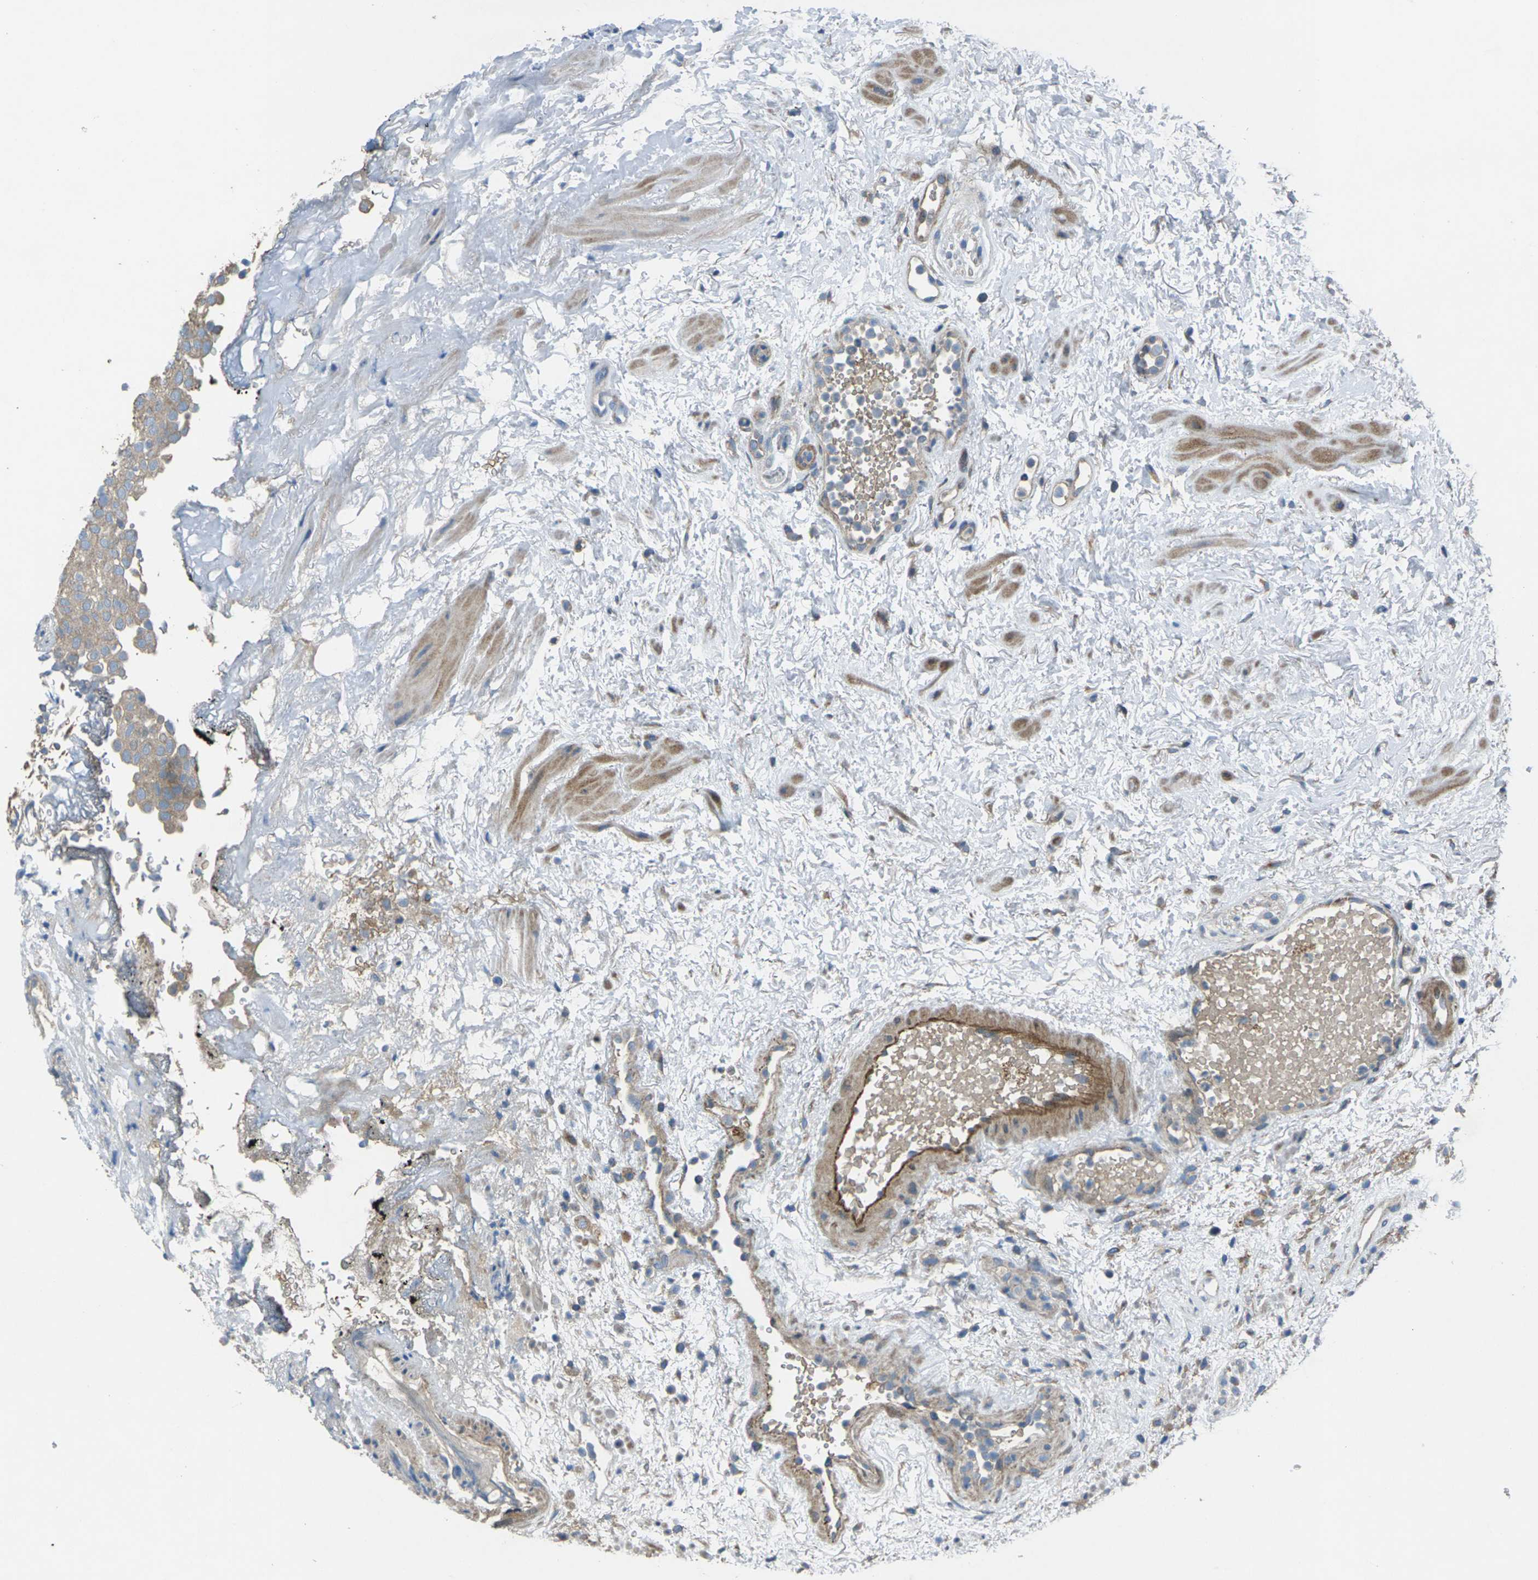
{"staining": {"intensity": "weak", "quantity": ">75%", "location": "cytoplasmic/membranous"}, "tissue": "urothelial cancer", "cell_type": "Tumor cells", "image_type": "cancer", "snomed": [{"axis": "morphology", "description": "Urothelial carcinoma, Low grade"}, {"axis": "topography", "description": "Urinary bladder"}], "caption": "Urothelial carcinoma (low-grade) was stained to show a protein in brown. There is low levels of weak cytoplasmic/membranous expression in approximately >75% of tumor cells.", "gene": "EDNRA", "patient": {"sex": "male", "age": 78}}